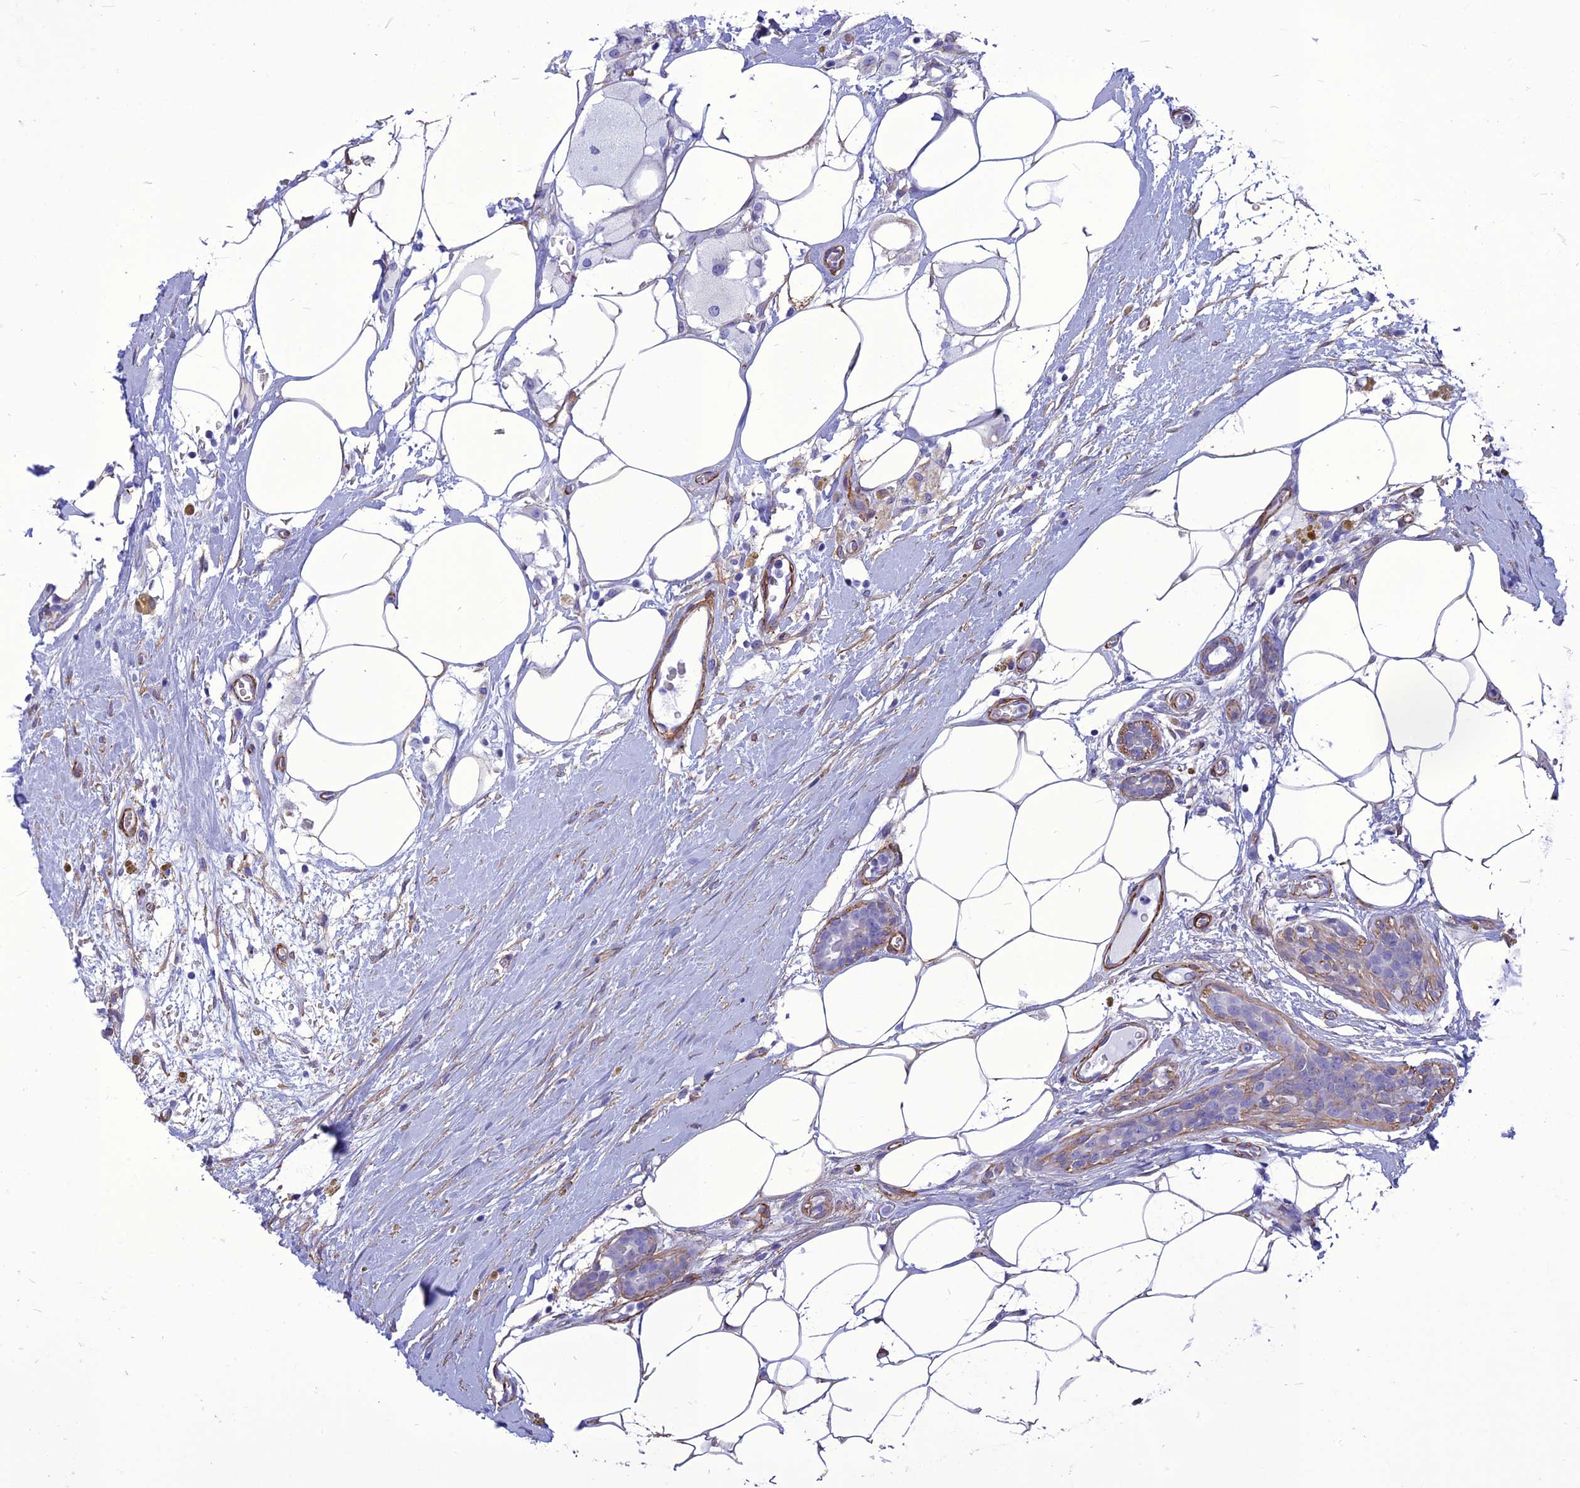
{"staining": {"intensity": "negative", "quantity": "none", "location": "none"}, "tissue": "breast cancer", "cell_type": "Tumor cells", "image_type": "cancer", "snomed": [{"axis": "morphology", "description": "Lobular carcinoma"}, {"axis": "topography", "description": "Breast"}], "caption": "The image displays no significant staining in tumor cells of breast cancer.", "gene": "NKD1", "patient": {"sex": "female", "age": 58}}